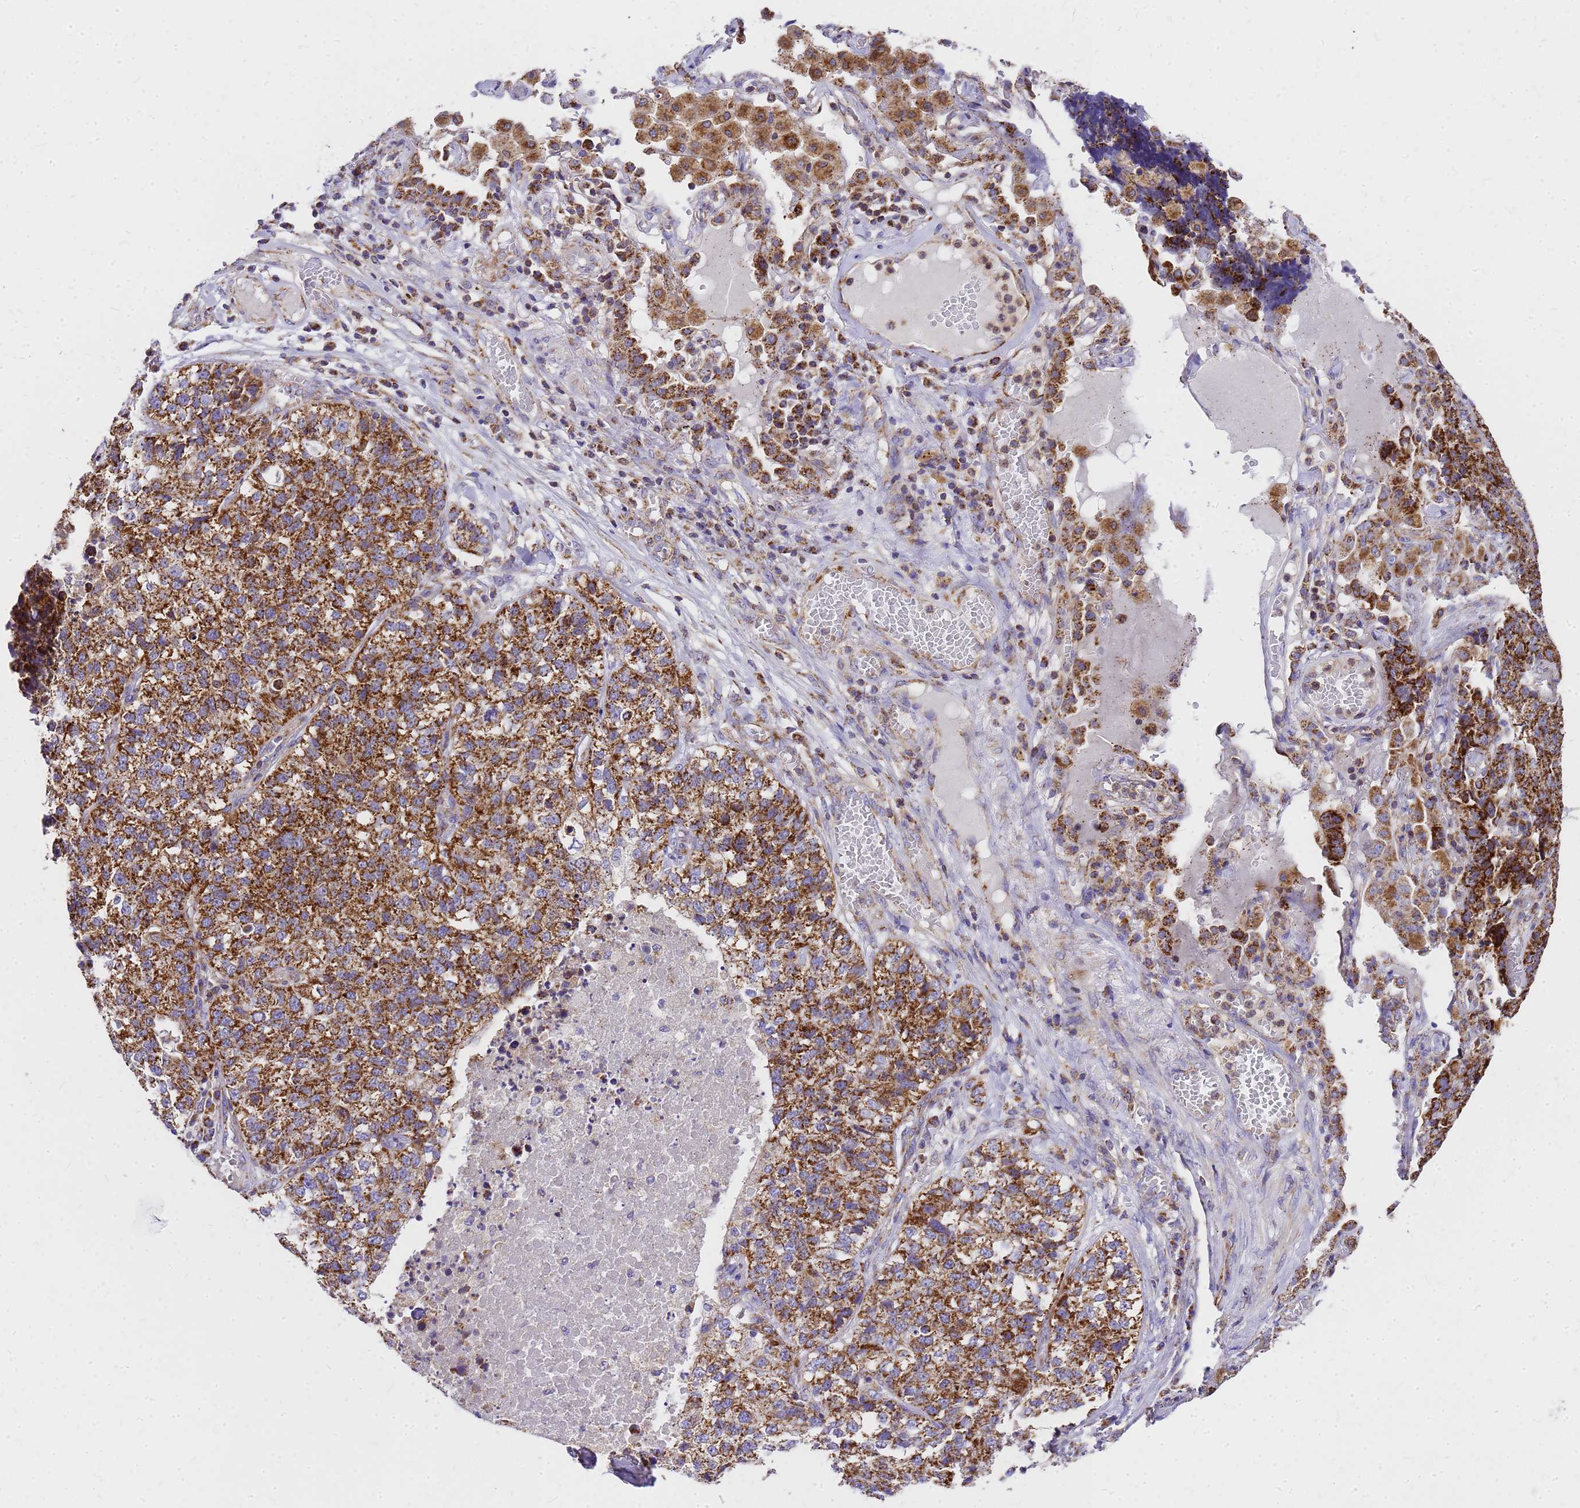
{"staining": {"intensity": "strong", "quantity": ">75%", "location": "cytoplasmic/membranous"}, "tissue": "lung cancer", "cell_type": "Tumor cells", "image_type": "cancer", "snomed": [{"axis": "morphology", "description": "Adenocarcinoma, NOS"}, {"axis": "topography", "description": "Lung"}], "caption": "Lung cancer tissue shows strong cytoplasmic/membranous expression in approximately >75% of tumor cells", "gene": "MRPS26", "patient": {"sex": "male", "age": 49}}